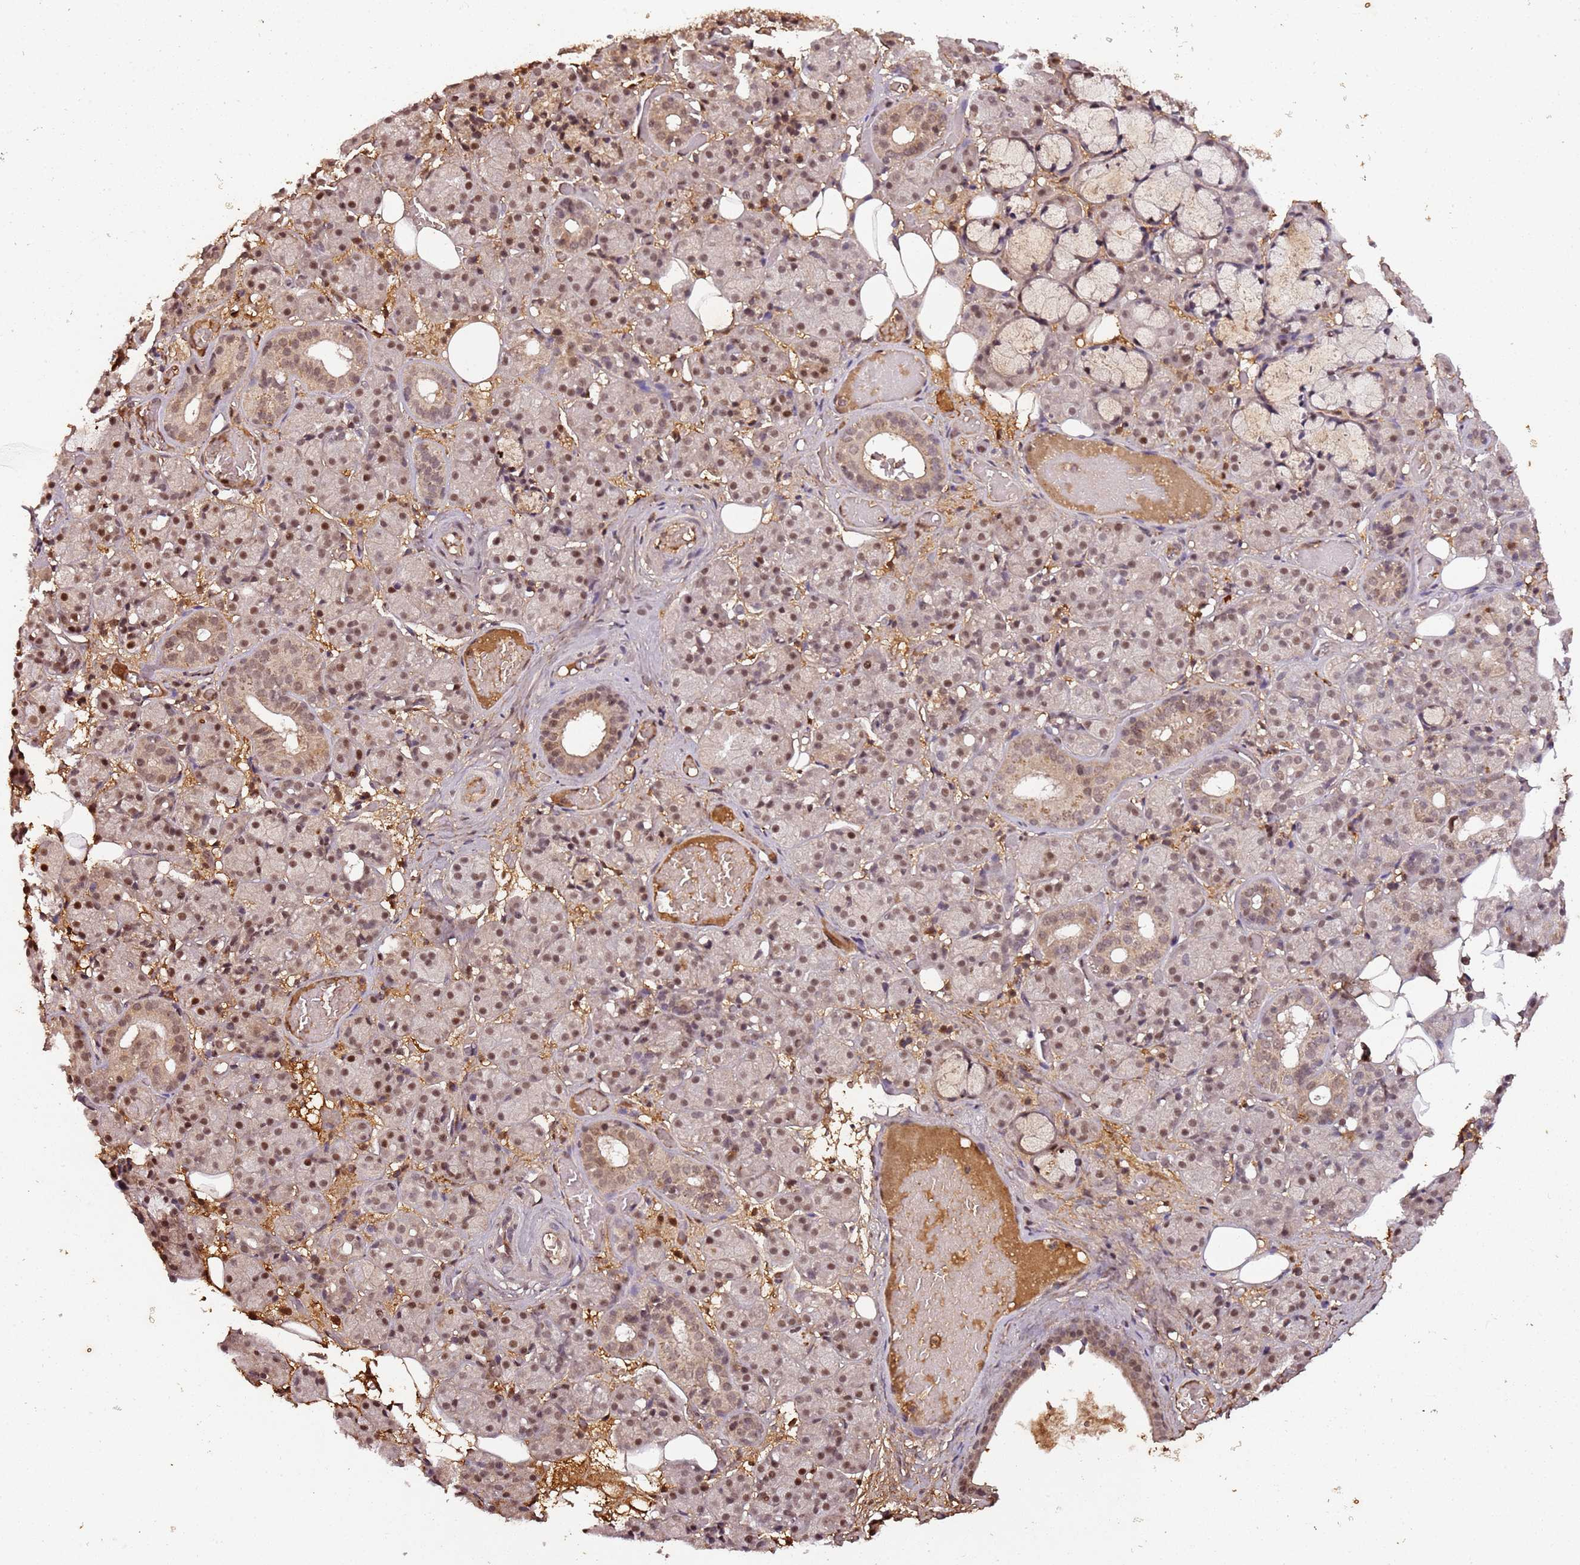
{"staining": {"intensity": "moderate", "quantity": ">75%", "location": "cytoplasmic/membranous,nuclear"}, "tissue": "salivary gland", "cell_type": "Glandular cells", "image_type": "normal", "snomed": [{"axis": "morphology", "description": "Normal tissue, NOS"}, {"axis": "topography", "description": "Salivary gland"}], "caption": "A medium amount of moderate cytoplasmic/membranous,nuclear positivity is appreciated in about >75% of glandular cells in unremarkable salivary gland.", "gene": "COL1A2", "patient": {"sex": "male", "age": 63}}